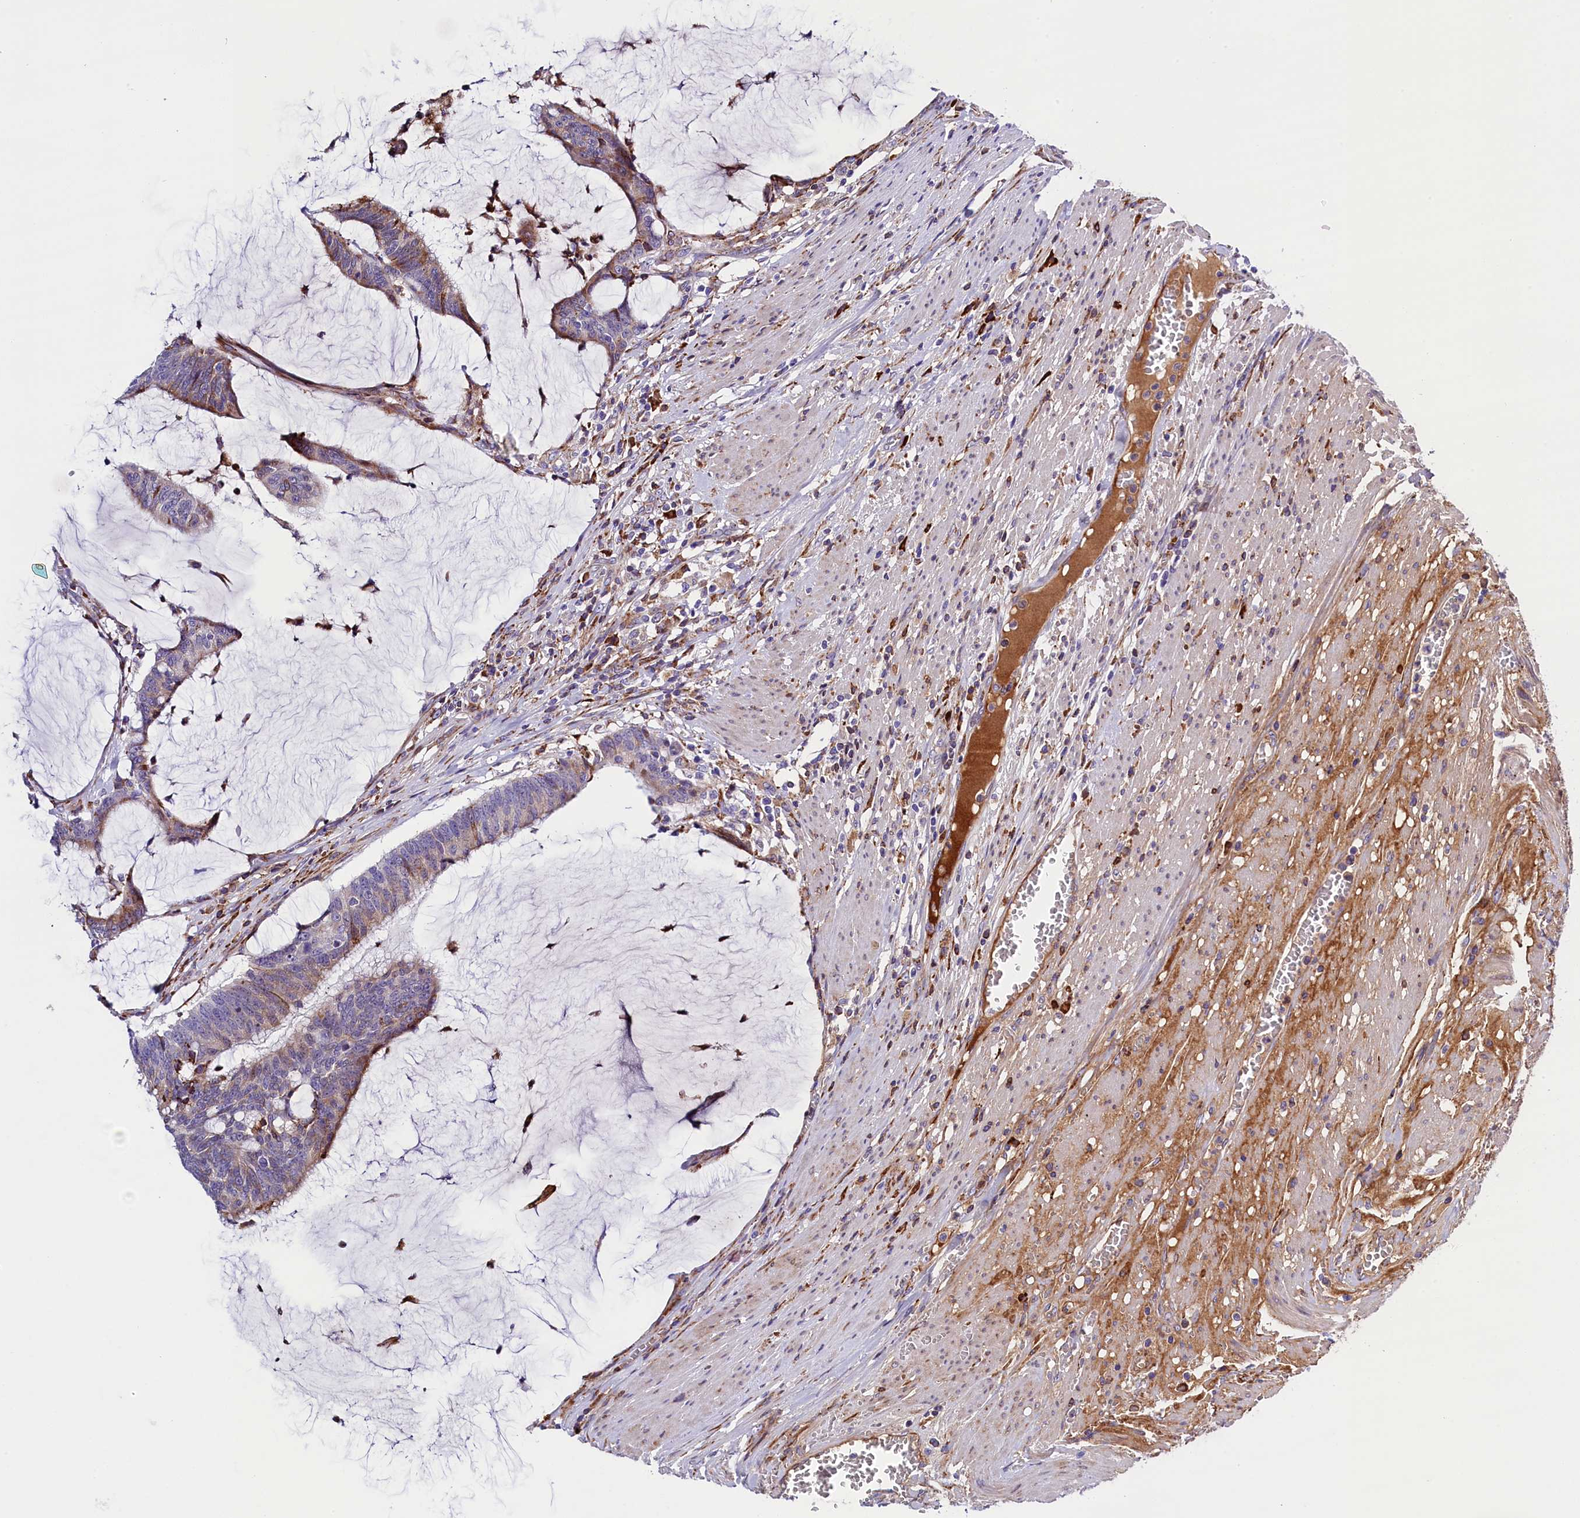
{"staining": {"intensity": "weak", "quantity": "25%-75%", "location": "cytoplasmic/membranous"}, "tissue": "colorectal cancer", "cell_type": "Tumor cells", "image_type": "cancer", "snomed": [{"axis": "morphology", "description": "Adenocarcinoma, NOS"}, {"axis": "topography", "description": "Rectum"}], "caption": "Protein expression analysis of human colorectal cancer (adenocarcinoma) reveals weak cytoplasmic/membranous staining in about 25%-75% of tumor cells.", "gene": "CMTR2", "patient": {"sex": "female", "age": 77}}